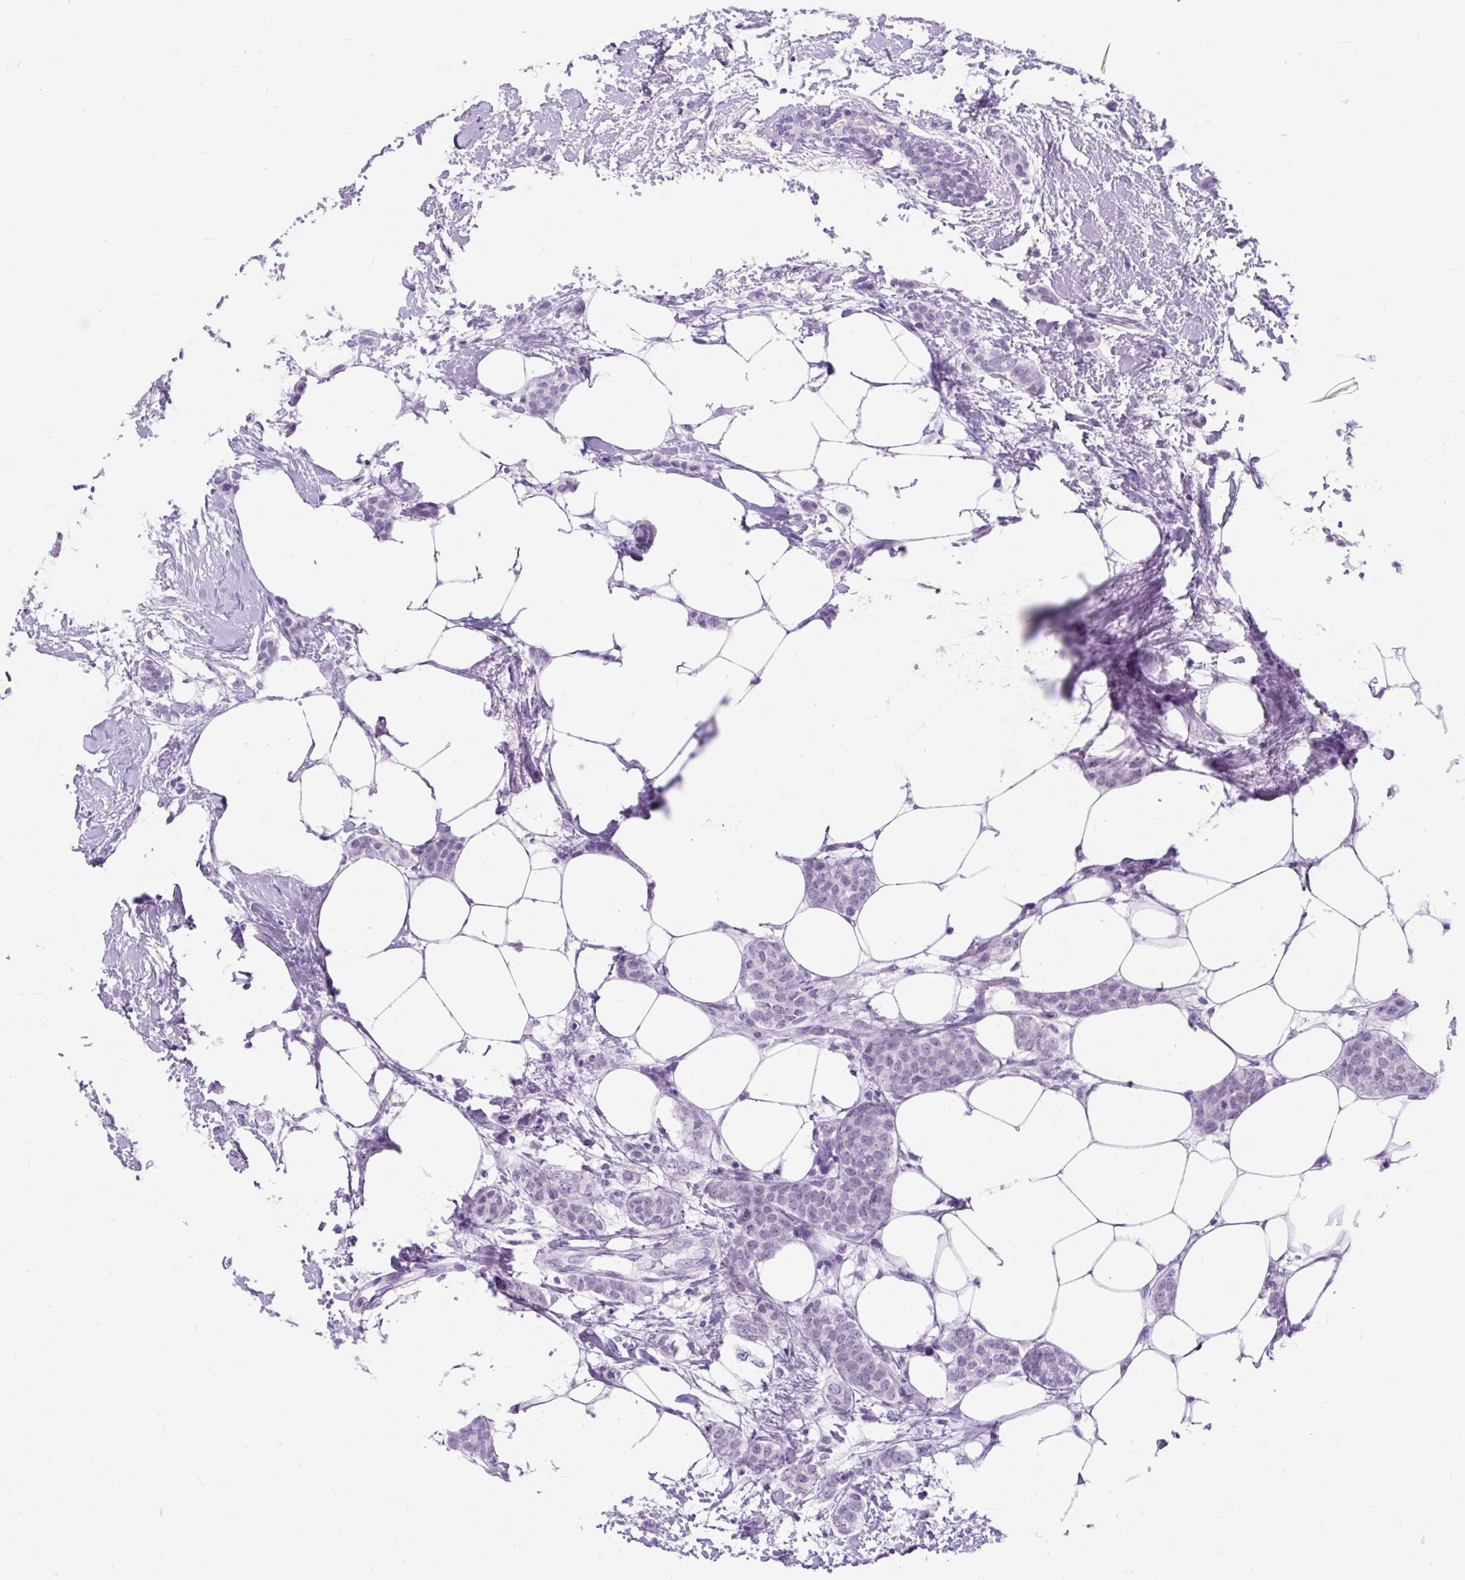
{"staining": {"intensity": "negative", "quantity": "none", "location": "none"}, "tissue": "breast cancer", "cell_type": "Tumor cells", "image_type": "cancer", "snomed": [{"axis": "morphology", "description": "Duct carcinoma"}, {"axis": "topography", "description": "Breast"}], "caption": "IHC micrograph of intraductal carcinoma (breast) stained for a protein (brown), which exhibits no staining in tumor cells.", "gene": "SCGB1A1", "patient": {"sex": "female", "age": 72}}